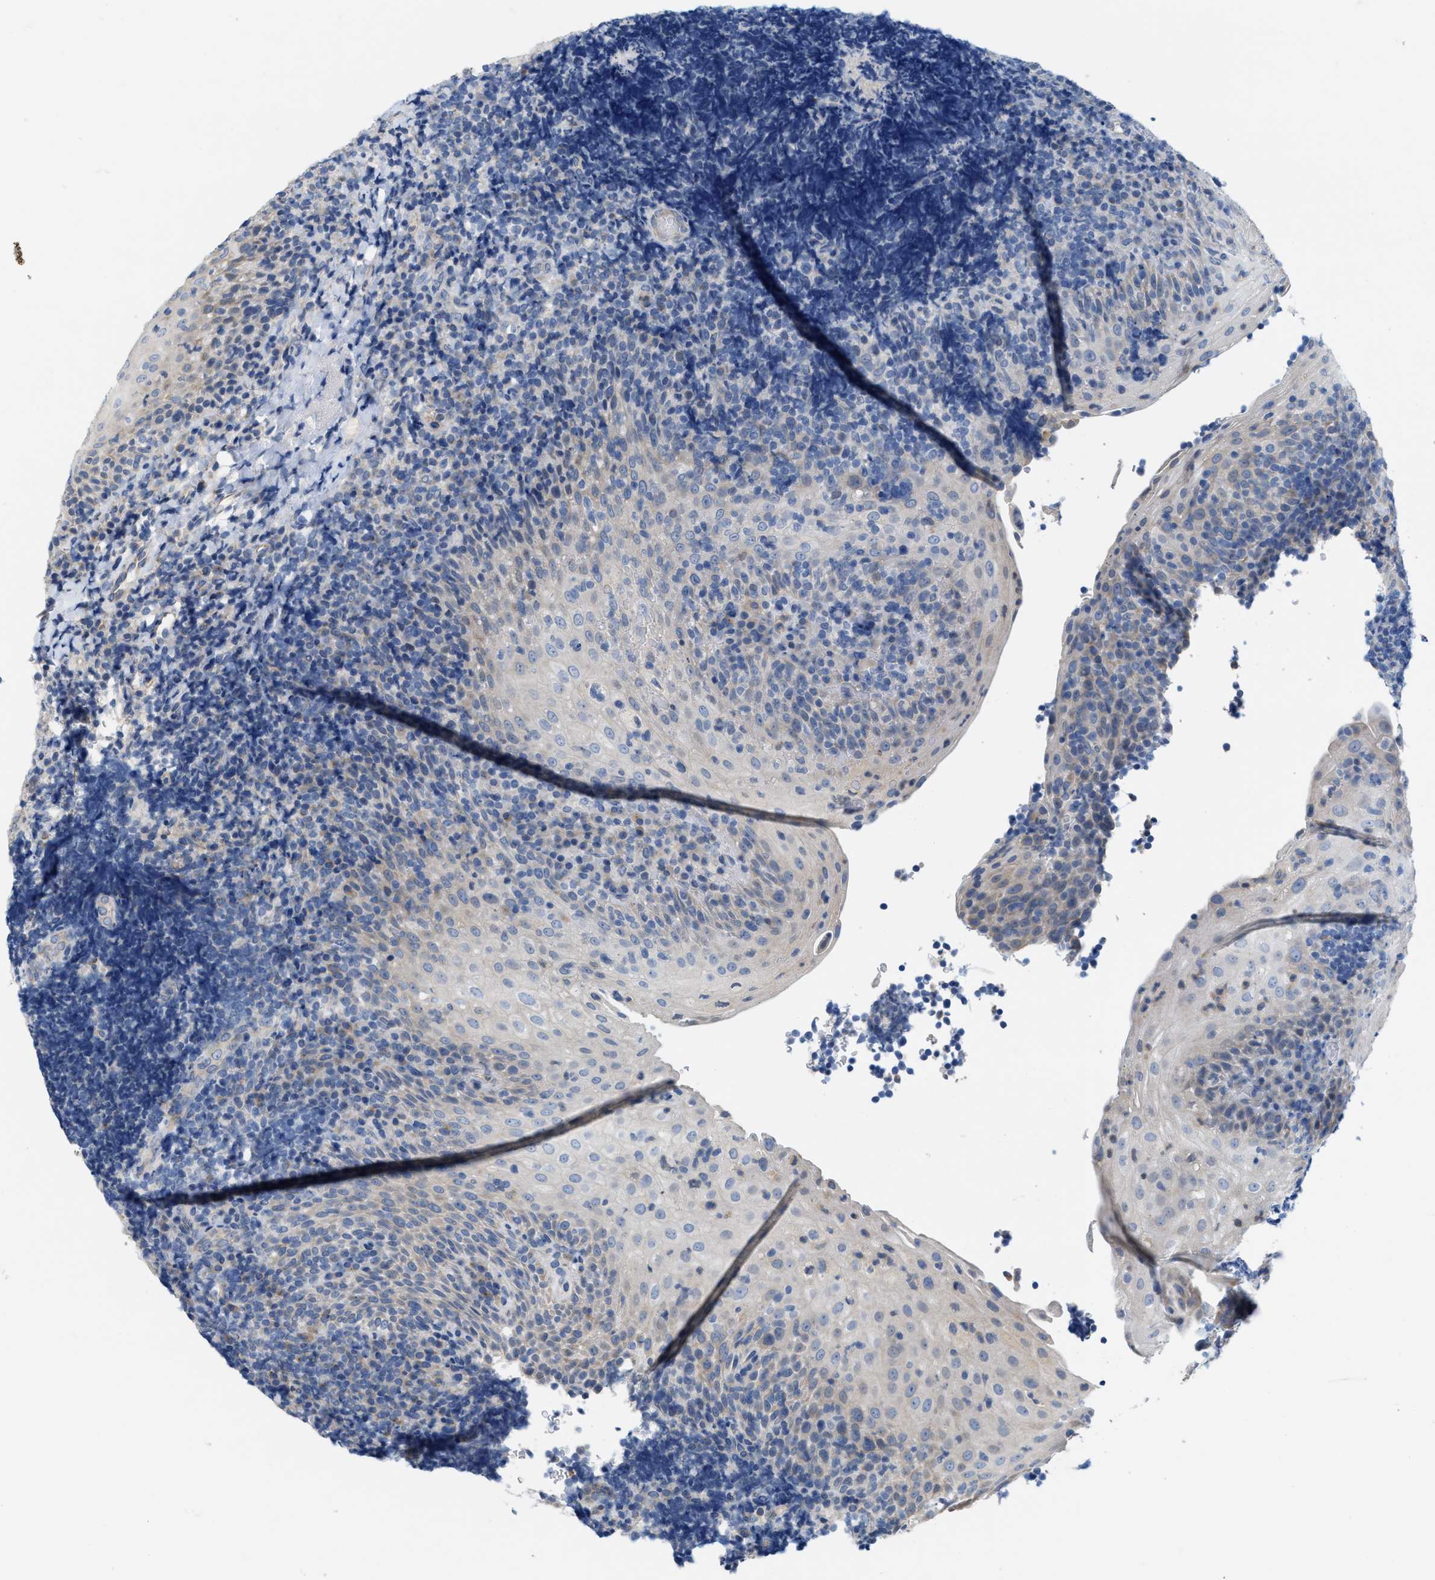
{"staining": {"intensity": "negative", "quantity": "none", "location": "none"}, "tissue": "tonsil", "cell_type": "Germinal center cells", "image_type": "normal", "snomed": [{"axis": "morphology", "description": "Normal tissue, NOS"}, {"axis": "topography", "description": "Tonsil"}], "caption": "A photomicrograph of human tonsil is negative for staining in germinal center cells. (Immunohistochemistry (ihc), brightfield microscopy, high magnification).", "gene": "CPA2", "patient": {"sex": "male", "age": 37}}